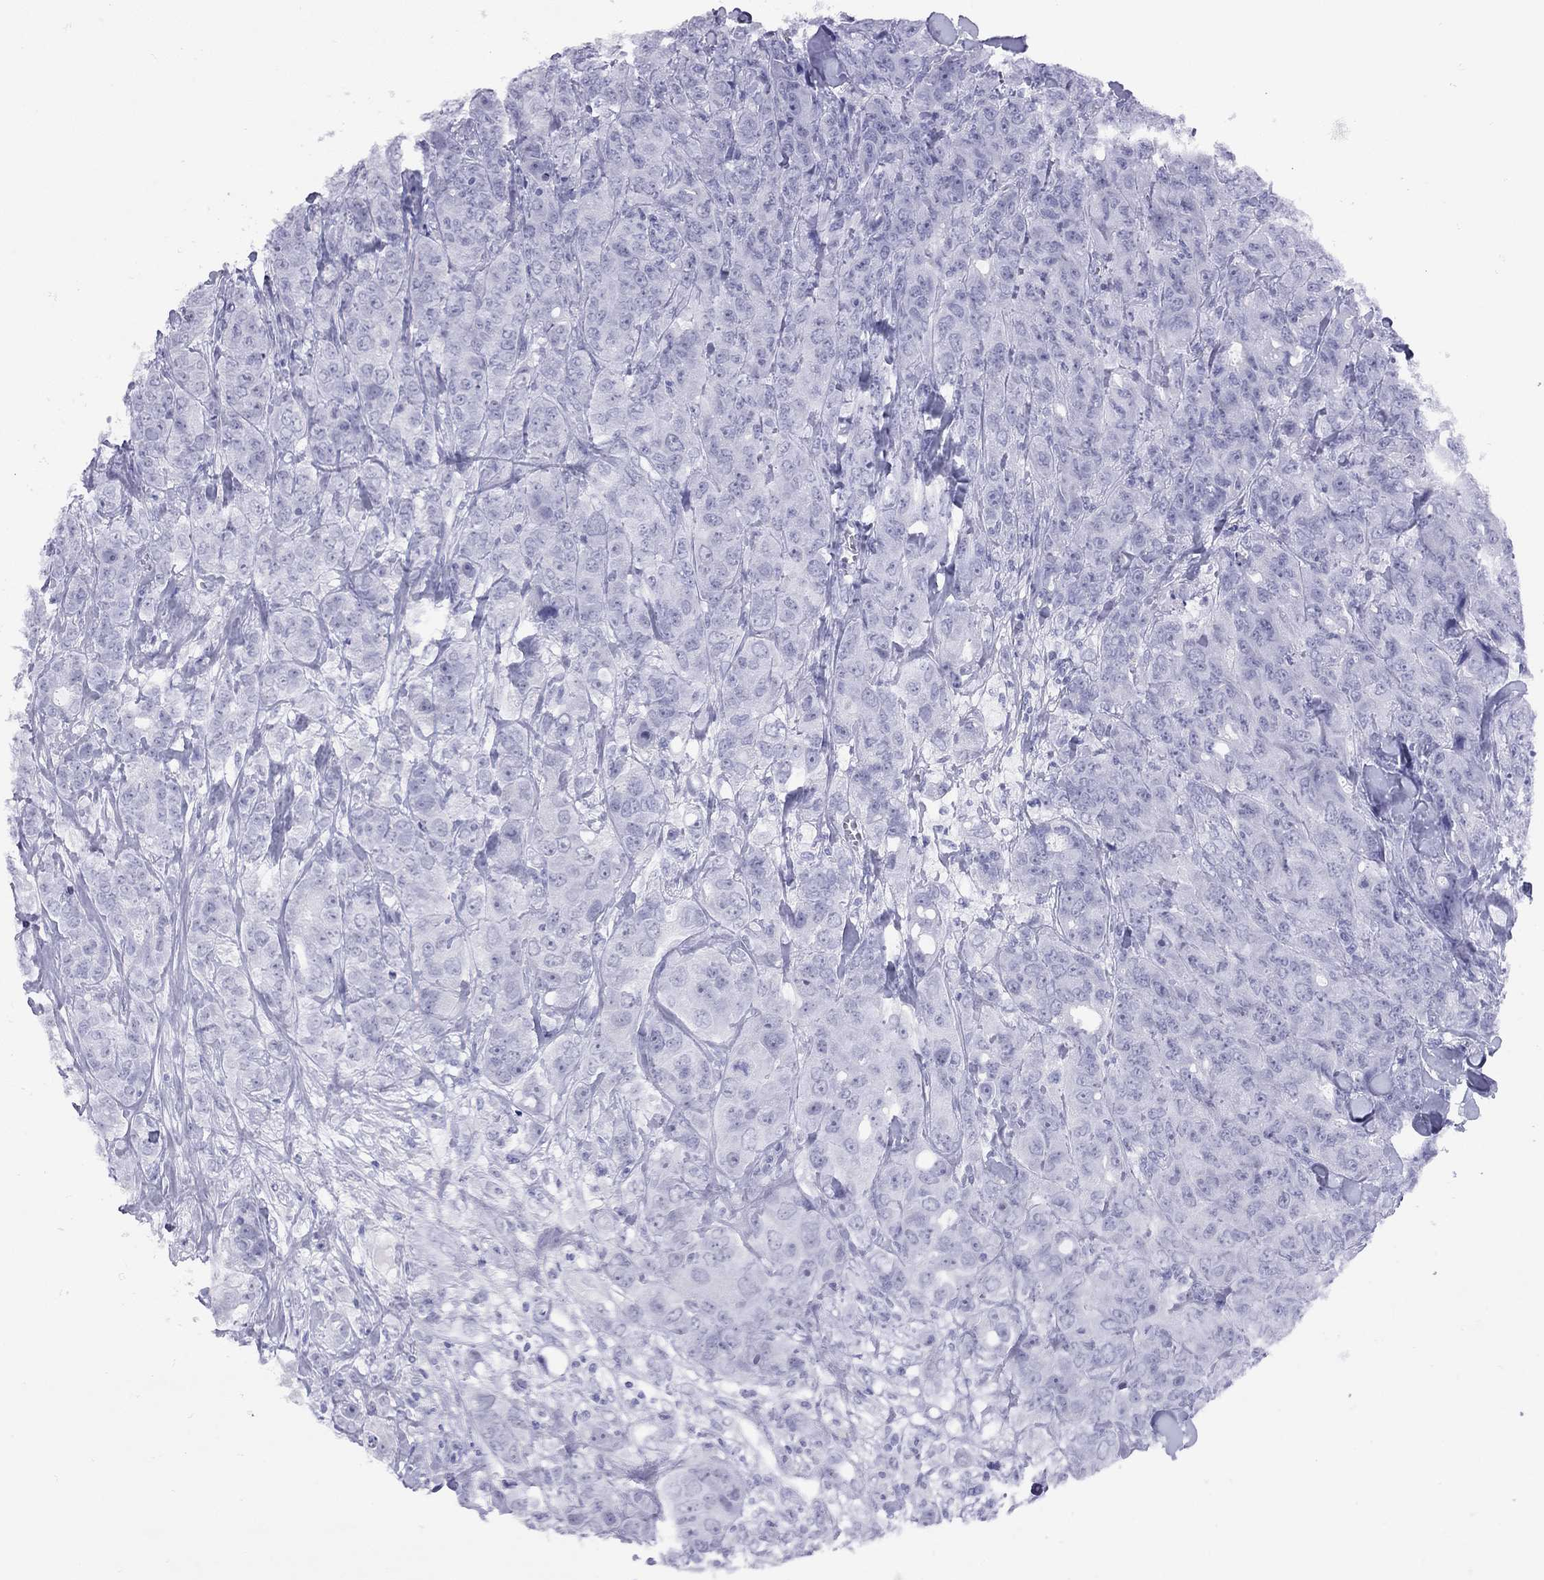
{"staining": {"intensity": "negative", "quantity": "none", "location": "none"}, "tissue": "breast cancer", "cell_type": "Tumor cells", "image_type": "cancer", "snomed": [{"axis": "morphology", "description": "Duct carcinoma"}, {"axis": "topography", "description": "Breast"}], "caption": "IHC of human infiltrating ductal carcinoma (breast) shows no staining in tumor cells. Brightfield microscopy of IHC stained with DAB (brown) and hematoxylin (blue), captured at high magnification.", "gene": "LYAR", "patient": {"sex": "female", "age": 43}}